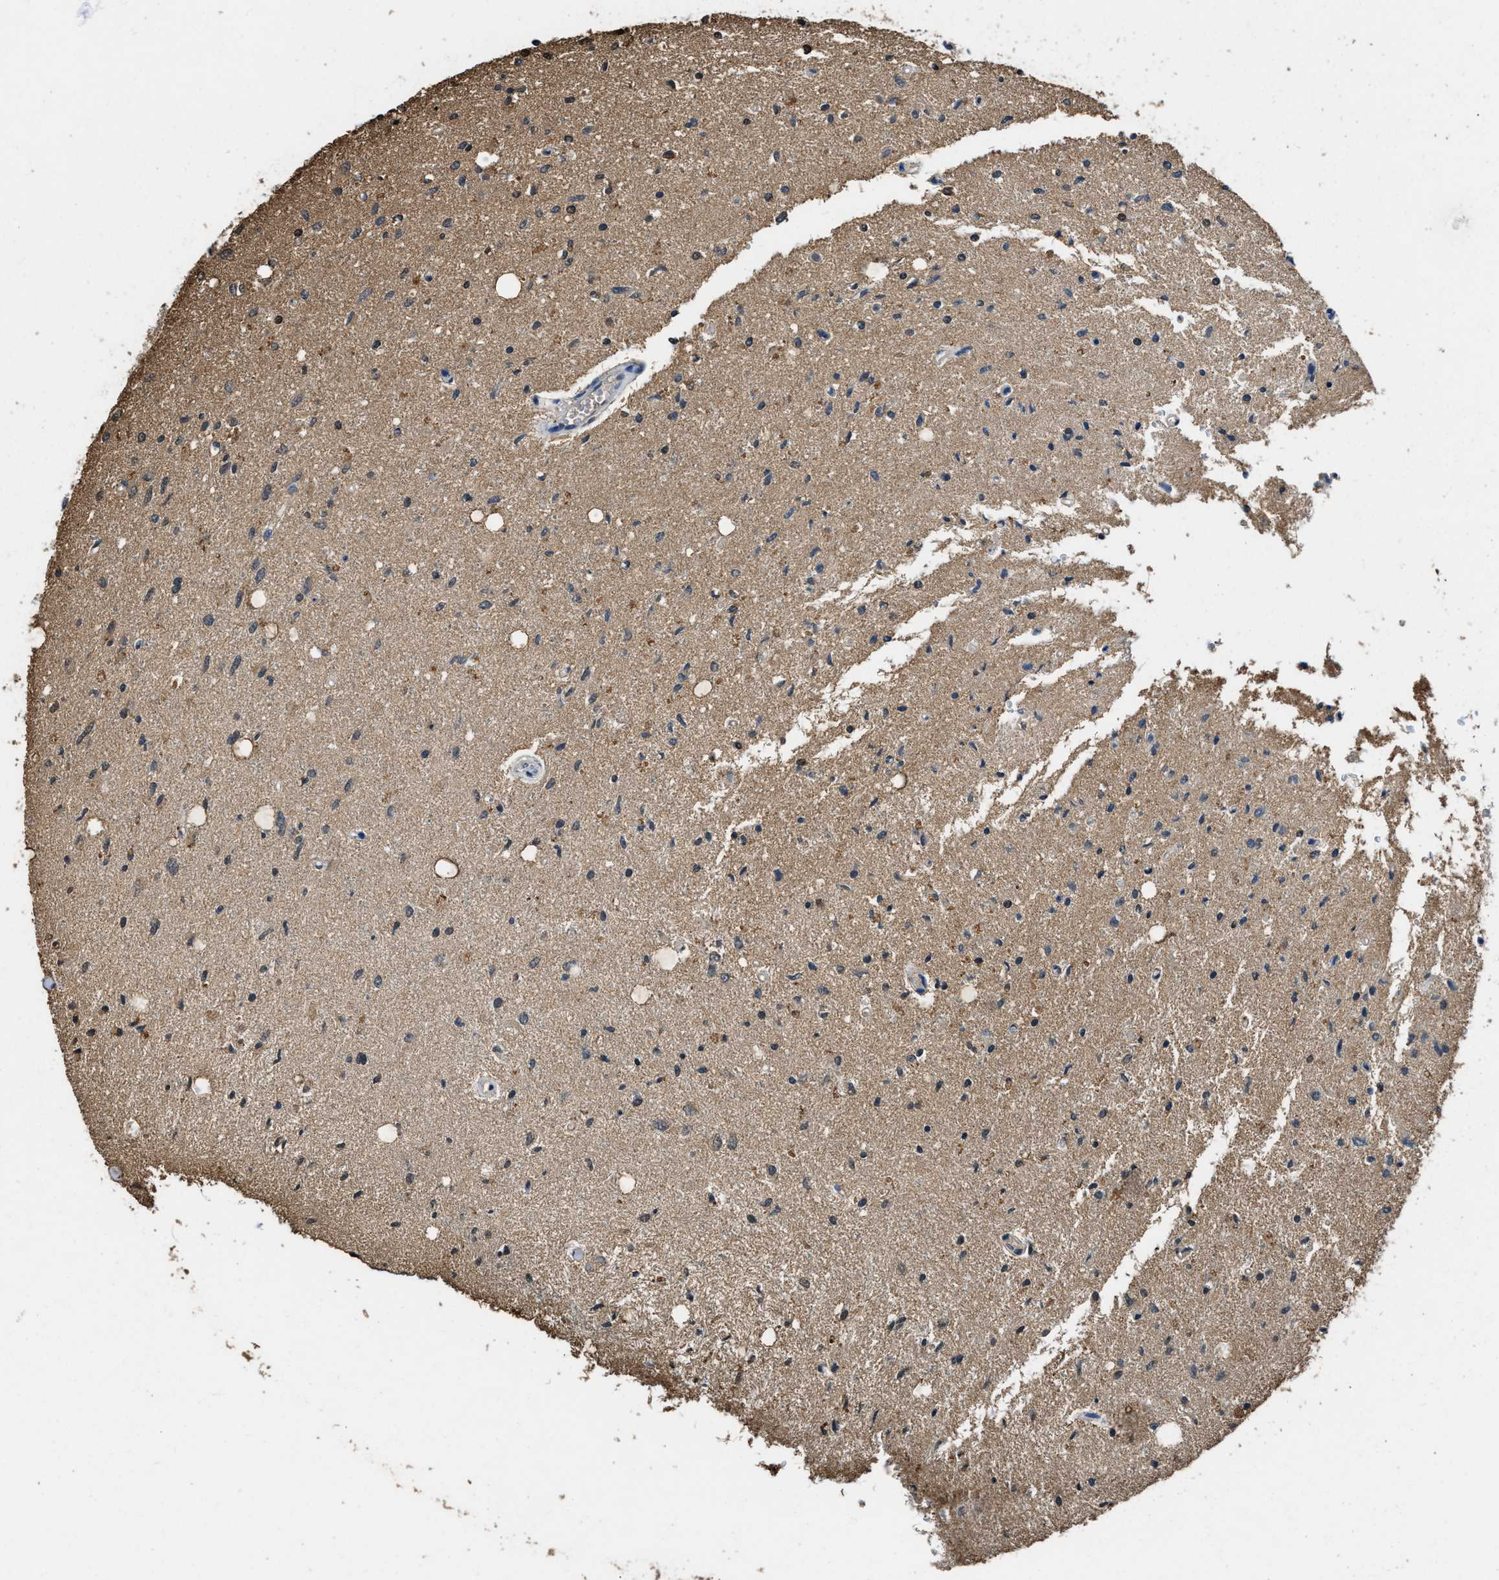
{"staining": {"intensity": "moderate", "quantity": "25%-75%", "location": "nuclear"}, "tissue": "glioma", "cell_type": "Tumor cells", "image_type": "cancer", "snomed": [{"axis": "morphology", "description": "Glioma, malignant, Low grade"}, {"axis": "topography", "description": "Brain"}], "caption": "This micrograph exhibits malignant glioma (low-grade) stained with immunohistochemistry to label a protein in brown. The nuclear of tumor cells show moderate positivity for the protein. Nuclei are counter-stained blue.", "gene": "GAPDH", "patient": {"sex": "male", "age": 77}}